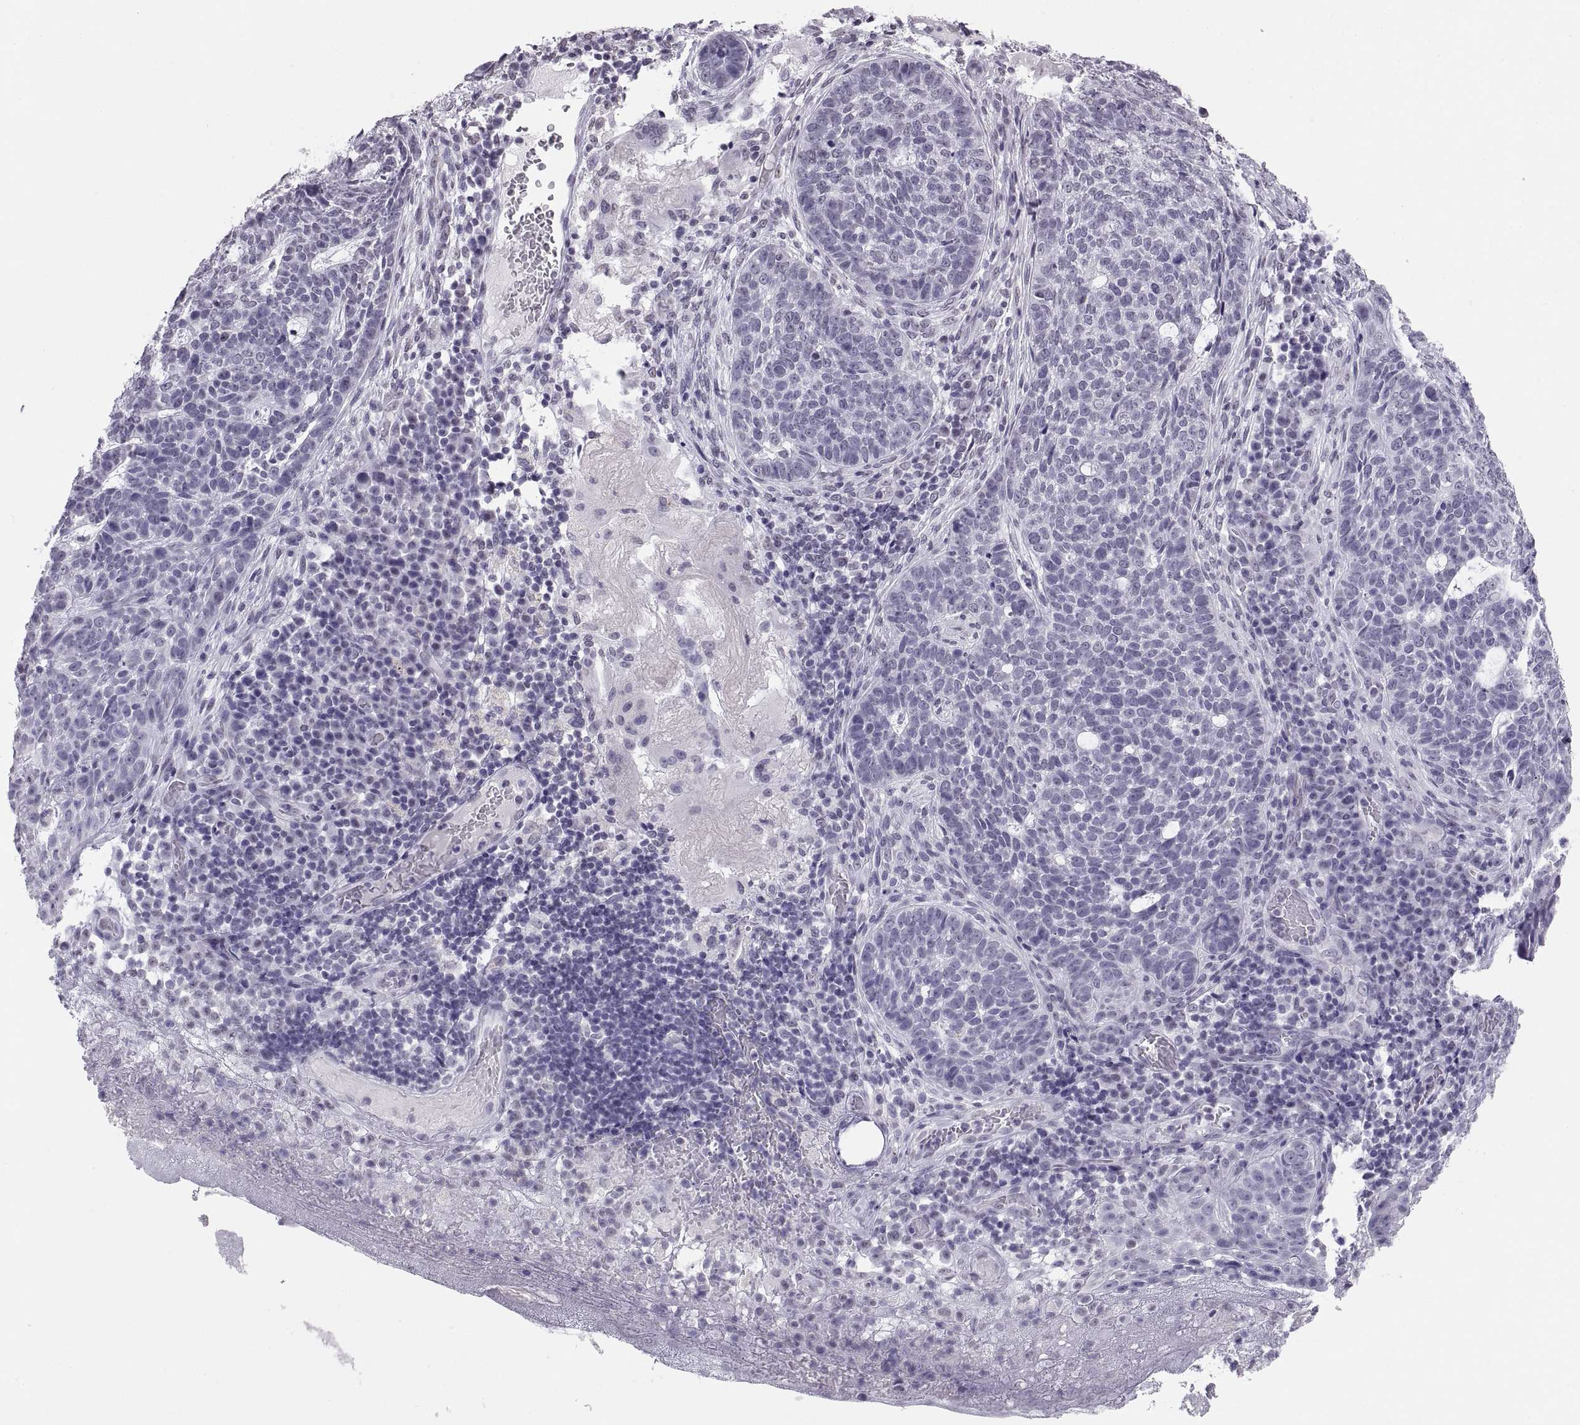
{"staining": {"intensity": "negative", "quantity": "none", "location": "none"}, "tissue": "skin cancer", "cell_type": "Tumor cells", "image_type": "cancer", "snomed": [{"axis": "morphology", "description": "Basal cell carcinoma"}, {"axis": "topography", "description": "Skin"}], "caption": "Immunohistochemistry micrograph of human skin cancer stained for a protein (brown), which shows no expression in tumor cells.", "gene": "CARTPT", "patient": {"sex": "female", "age": 69}}